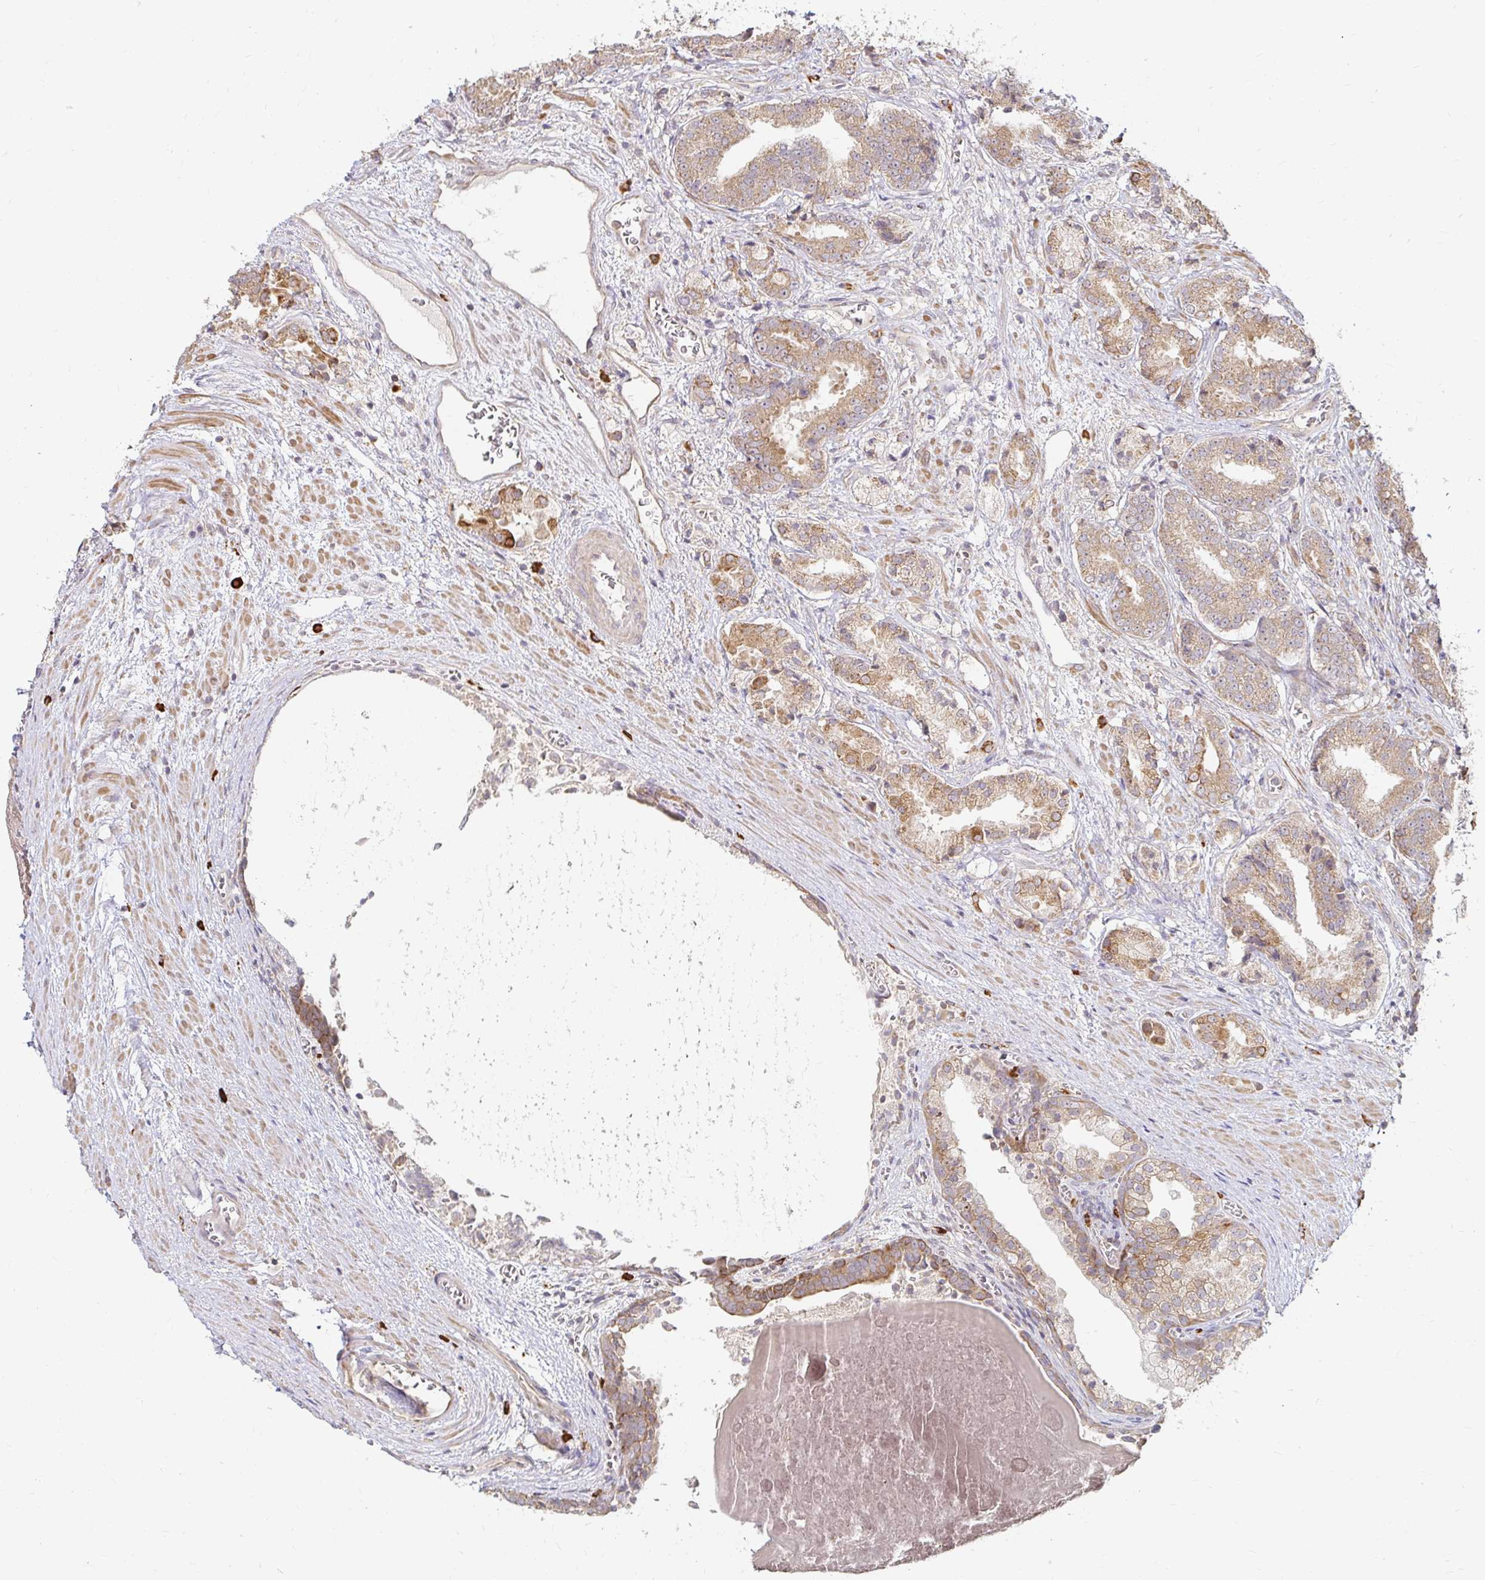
{"staining": {"intensity": "moderate", "quantity": ">75%", "location": "cytoplasmic/membranous"}, "tissue": "prostate cancer", "cell_type": "Tumor cells", "image_type": "cancer", "snomed": [{"axis": "morphology", "description": "Adenocarcinoma, High grade"}, {"axis": "topography", "description": "Prostate and seminal vesicle, NOS"}], "caption": "Prostate cancer tissue displays moderate cytoplasmic/membranous positivity in approximately >75% of tumor cells, visualized by immunohistochemistry. The protein is shown in brown color, while the nuclei are stained blue.", "gene": "CAST", "patient": {"sex": "male", "age": 61}}